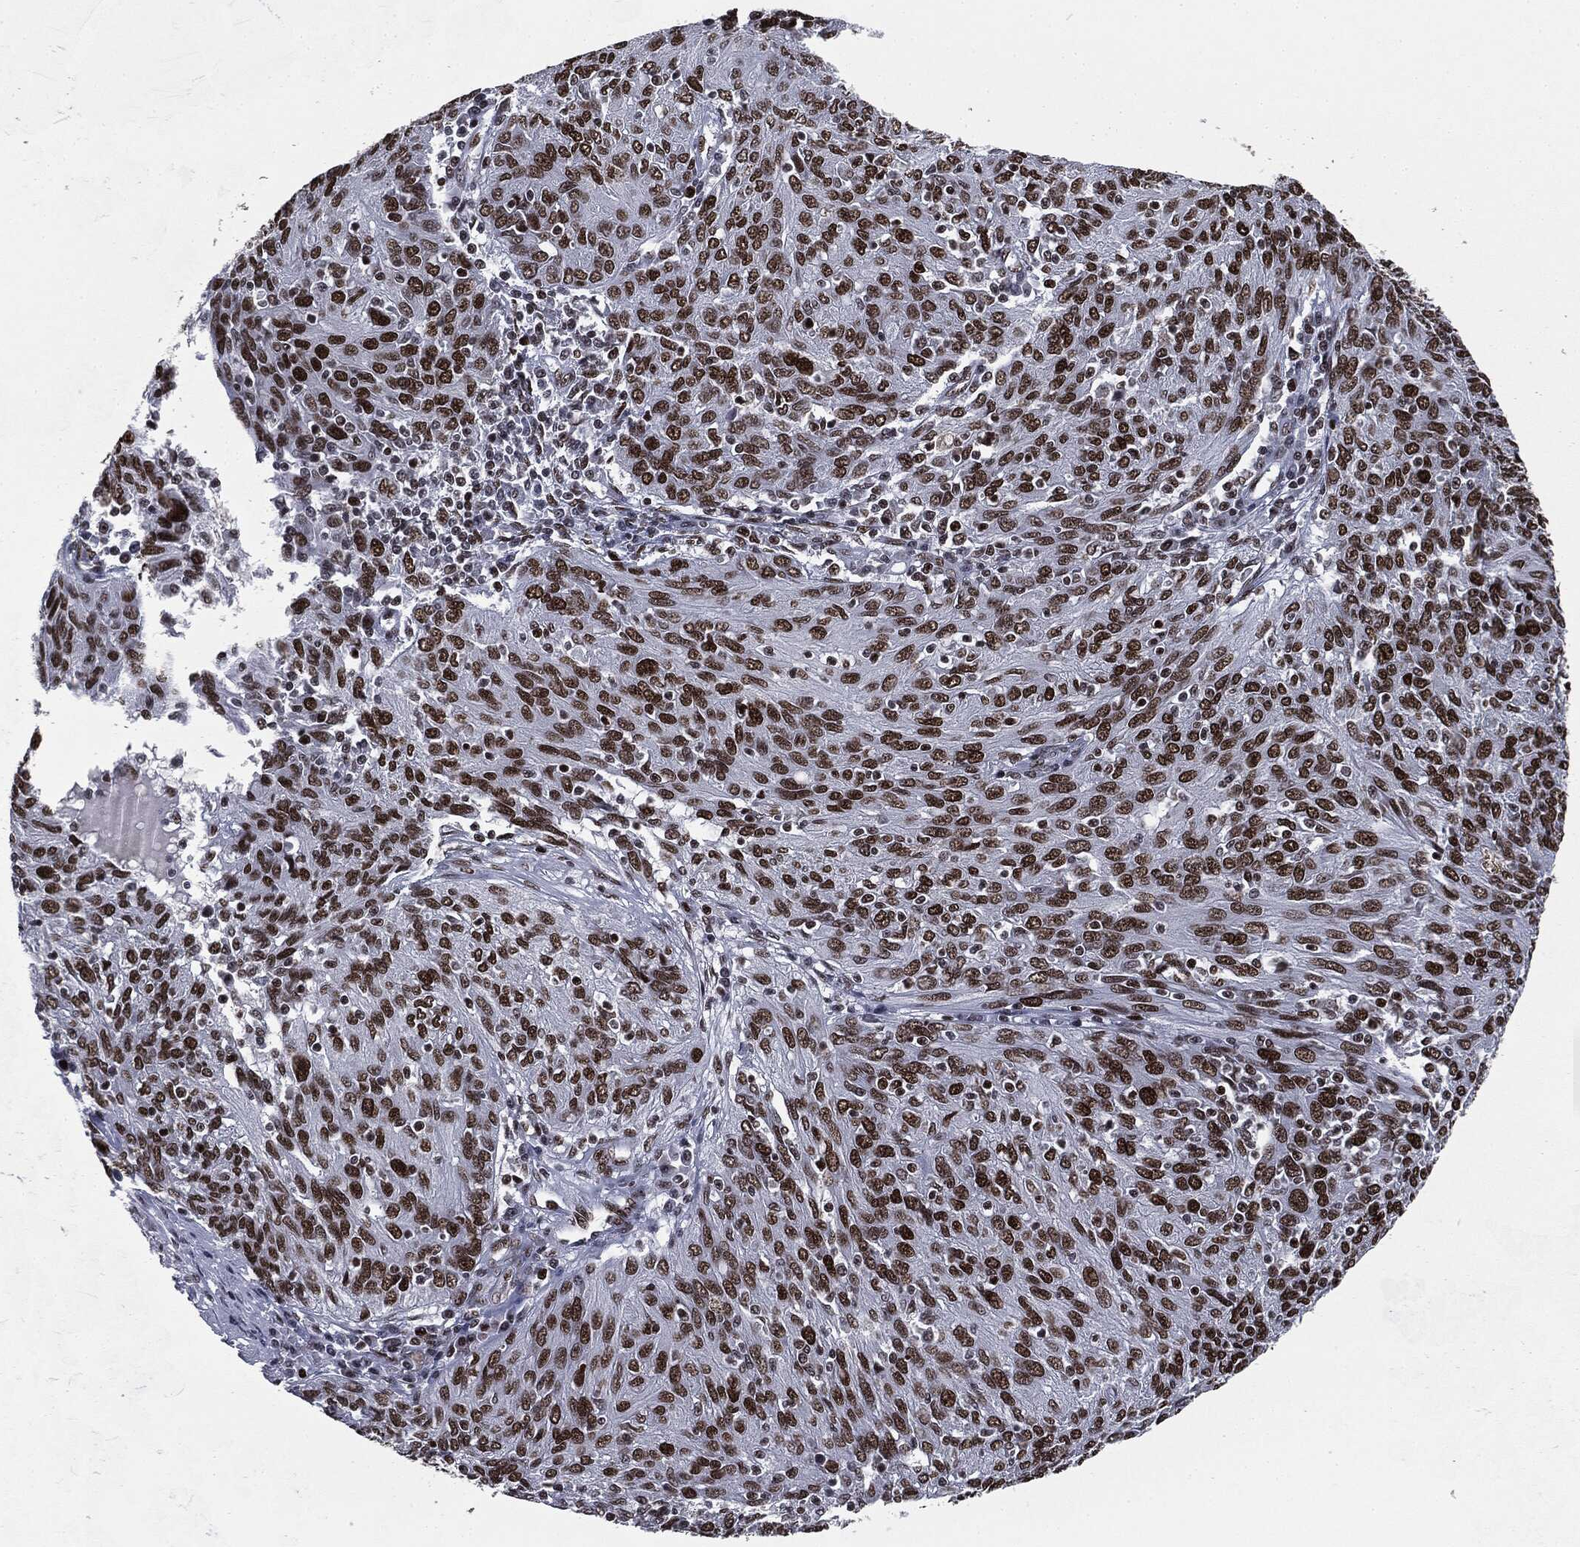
{"staining": {"intensity": "strong", "quantity": ">75%", "location": "nuclear"}, "tissue": "ovarian cancer", "cell_type": "Tumor cells", "image_type": "cancer", "snomed": [{"axis": "morphology", "description": "Carcinoma, endometroid"}, {"axis": "topography", "description": "Ovary"}], "caption": "Human ovarian cancer (endometroid carcinoma) stained with a protein marker displays strong staining in tumor cells.", "gene": "MSH2", "patient": {"sex": "female", "age": 50}}